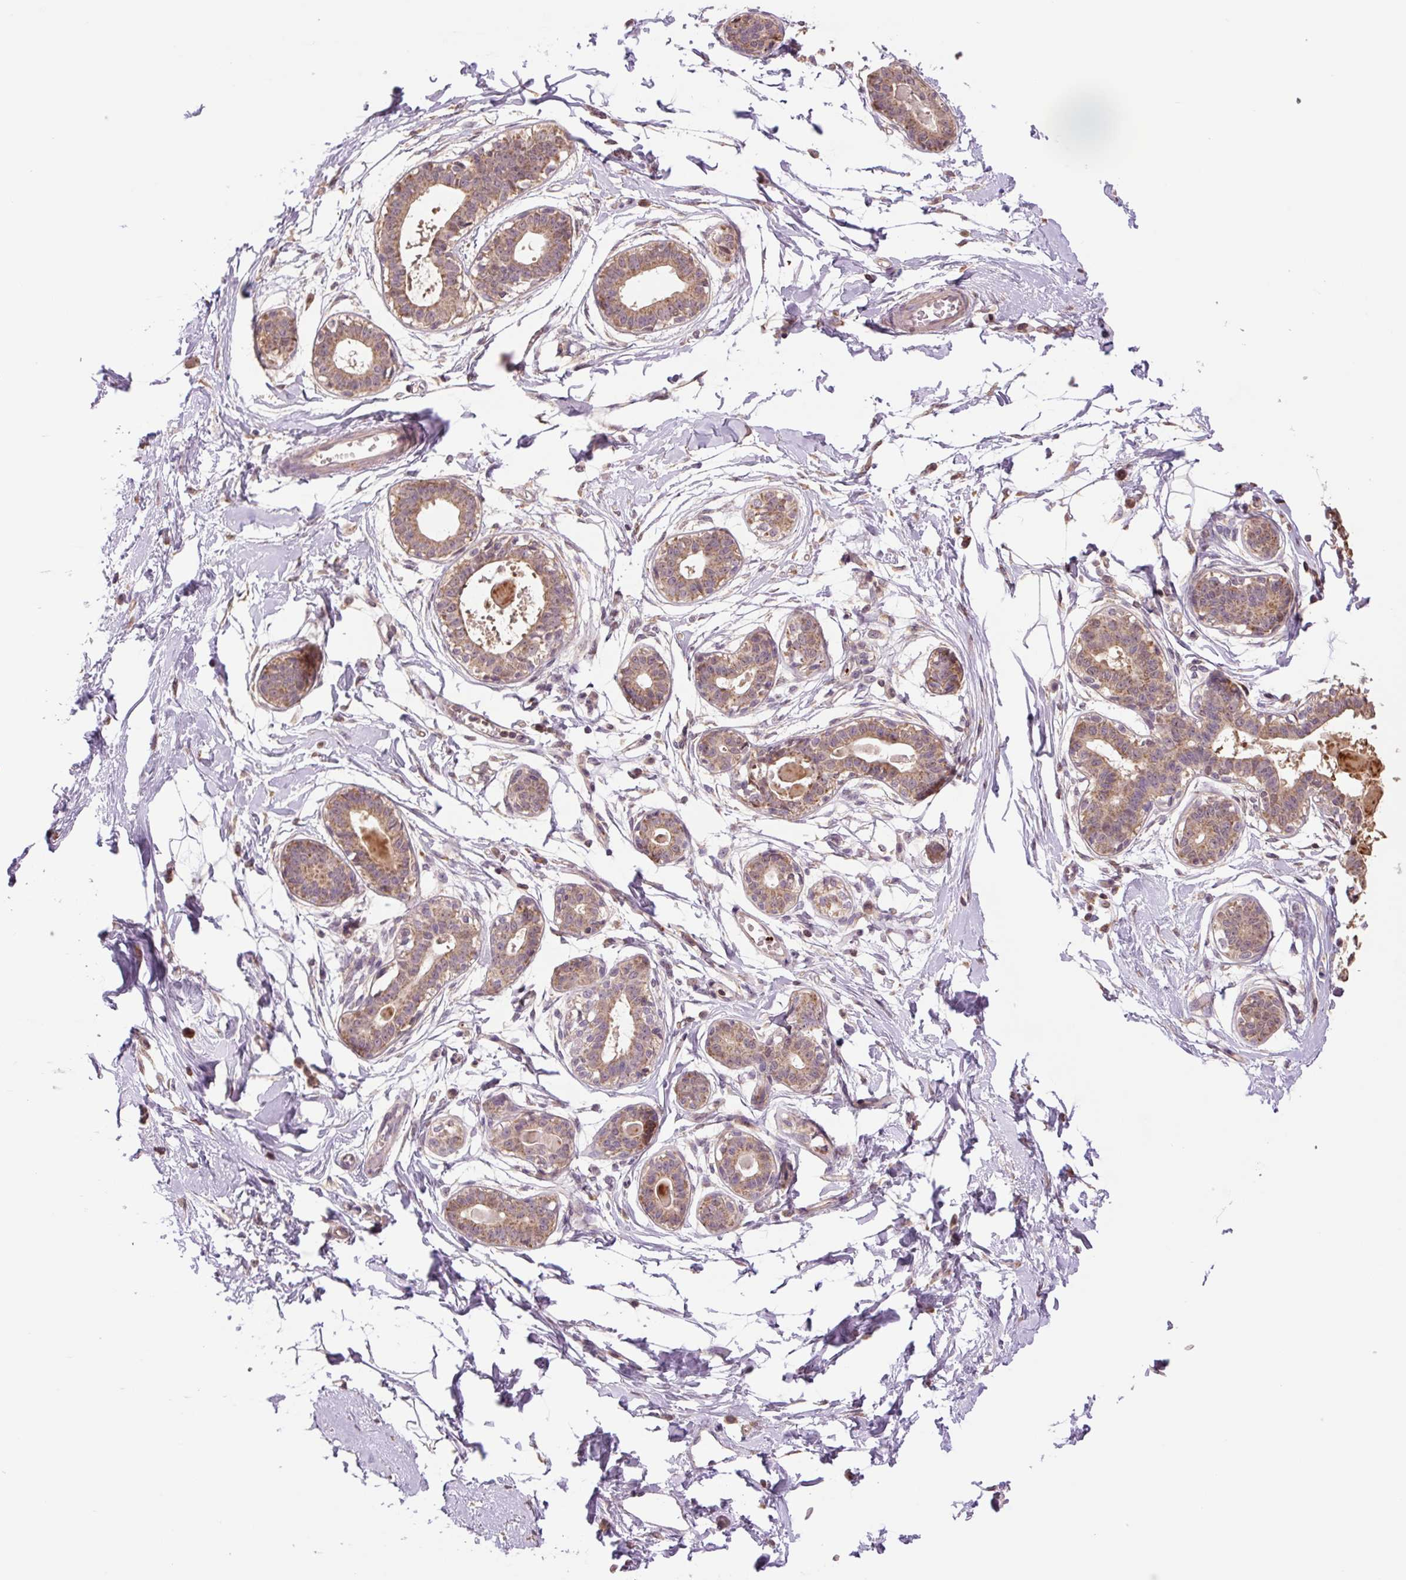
{"staining": {"intensity": "weak", "quantity": ">75%", "location": "cytoplasmic/membranous"}, "tissue": "breast", "cell_type": "Glandular cells", "image_type": "normal", "snomed": [{"axis": "morphology", "description": "Normal tissue, NOS"}, {"axis": "topography", "description": "Breast"}], "caption": "A histopathology image of human breast stained for a protein reveals weak cytoplasmic/membranous brown staining in glandular cells. The staining was performed using DAB to visualize the protein expression in brown, while the nuclei were stained in blue with hematoxylin (Magnification: 20x).", "gene": "TMEM160", "patient": {"sex": "female", "age": 45}}